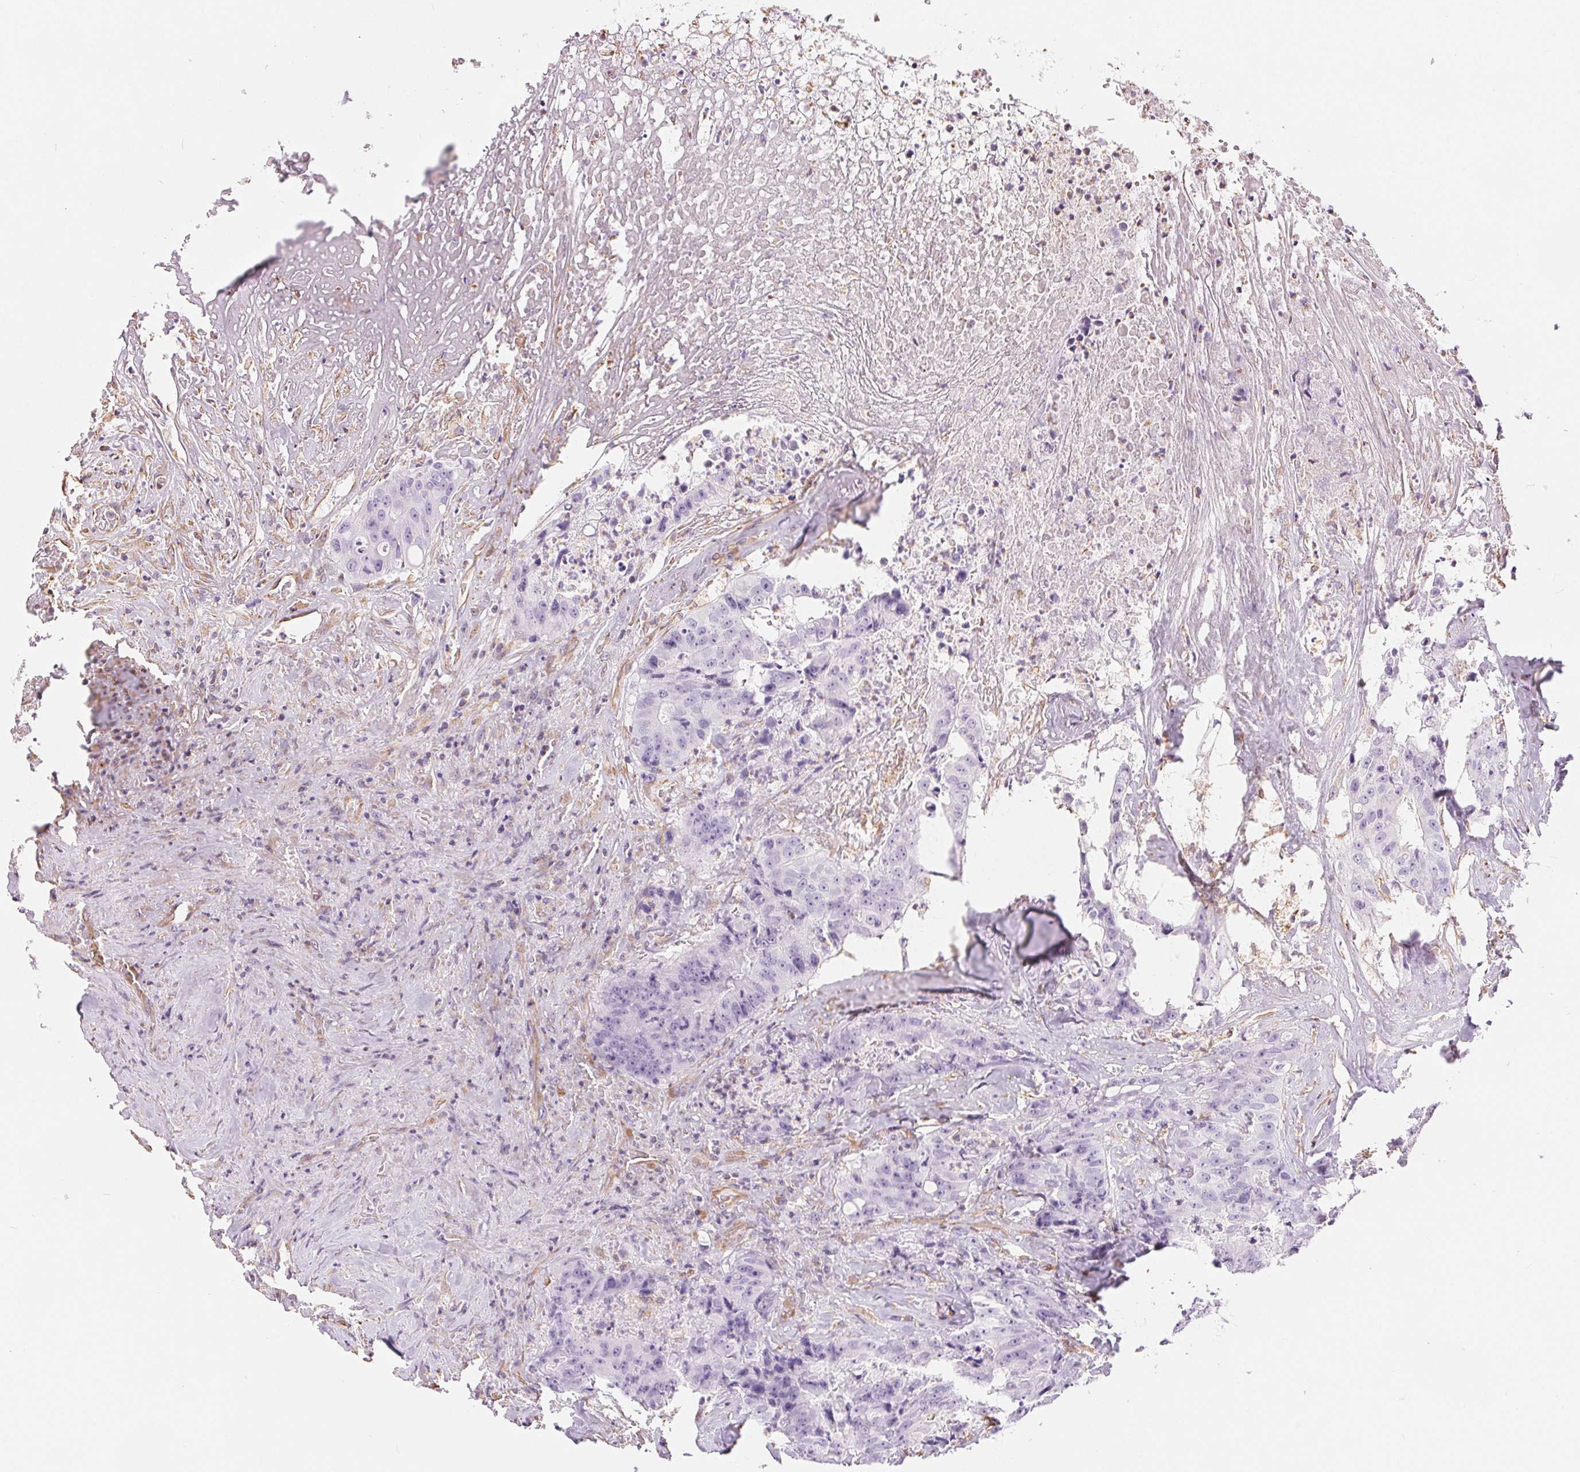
{"staining": {"intensity": "negative", "quantity": "none", "location": "none"}, "tissue": "colorectal cancer", "cell_type": "Tumor cells", "image_type": "cancer", "snomed": [{"axis": "morphology", "description": "Adenocarcinoma, NOS"}, {"axis": "topography", "description": "Rectum"}], "caption": "Human colorectal adenocarcinoma stained for a protein using IHC exhibits no positivity in tumor cells.", "gene": "GFAP", "patient": {"sex": "female", "age": 62}}